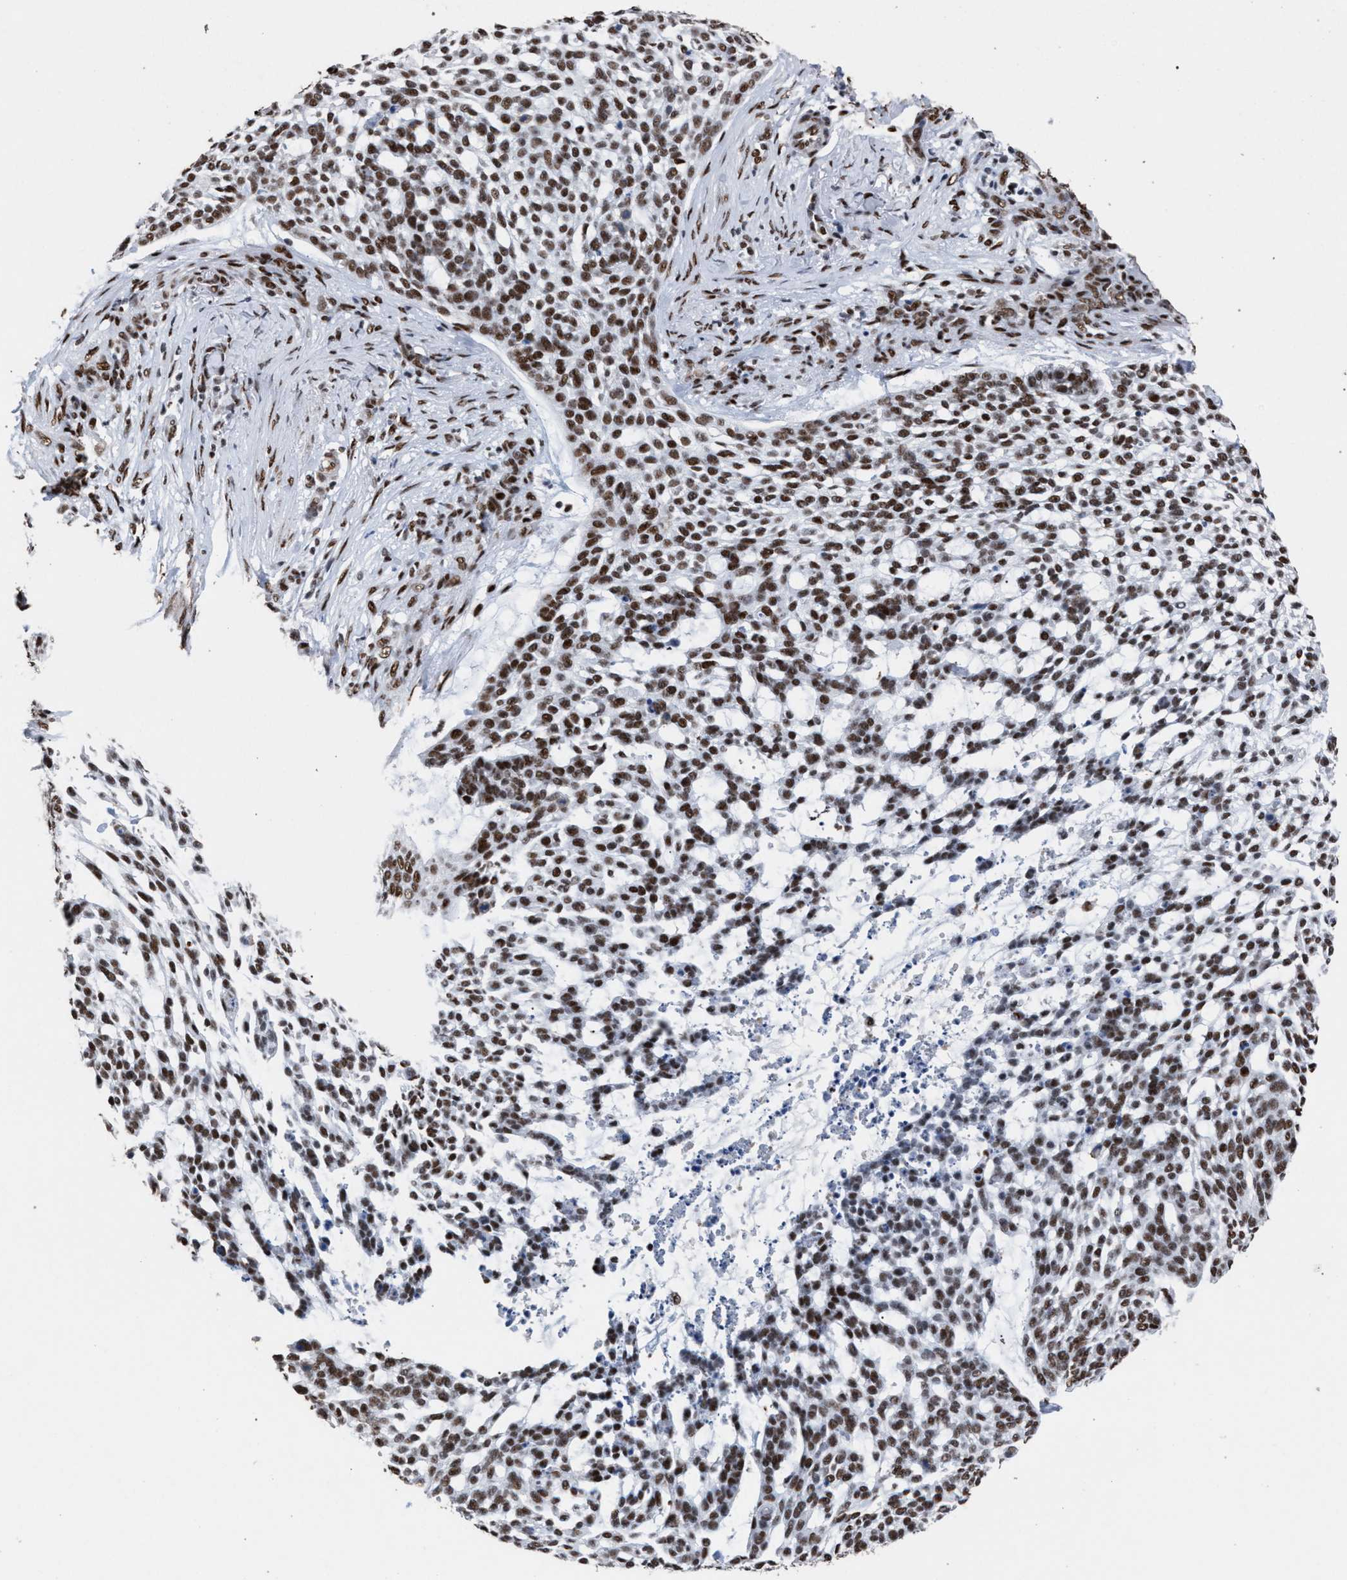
{"staining": {"intensity": "moderate", "quantity": ">75%", "location": "nuclear"}, "tissue": "skin cancer", "cell_type": "Tumor cells", "image_type": "cancer", "snomed": [{"axis": "morphology", "description": "Basal cell carcinoma"}, {"axis": "topography", "description": "Skin"}], "caption": "About >75% of tumor cells in skin basal cell carcinoma demonstrate moderate nuclear protein staining as visualized by brown immunohistochemical staining.", "gene": "TP53BP1", "patient": {"sex": "female", "age": 64}}